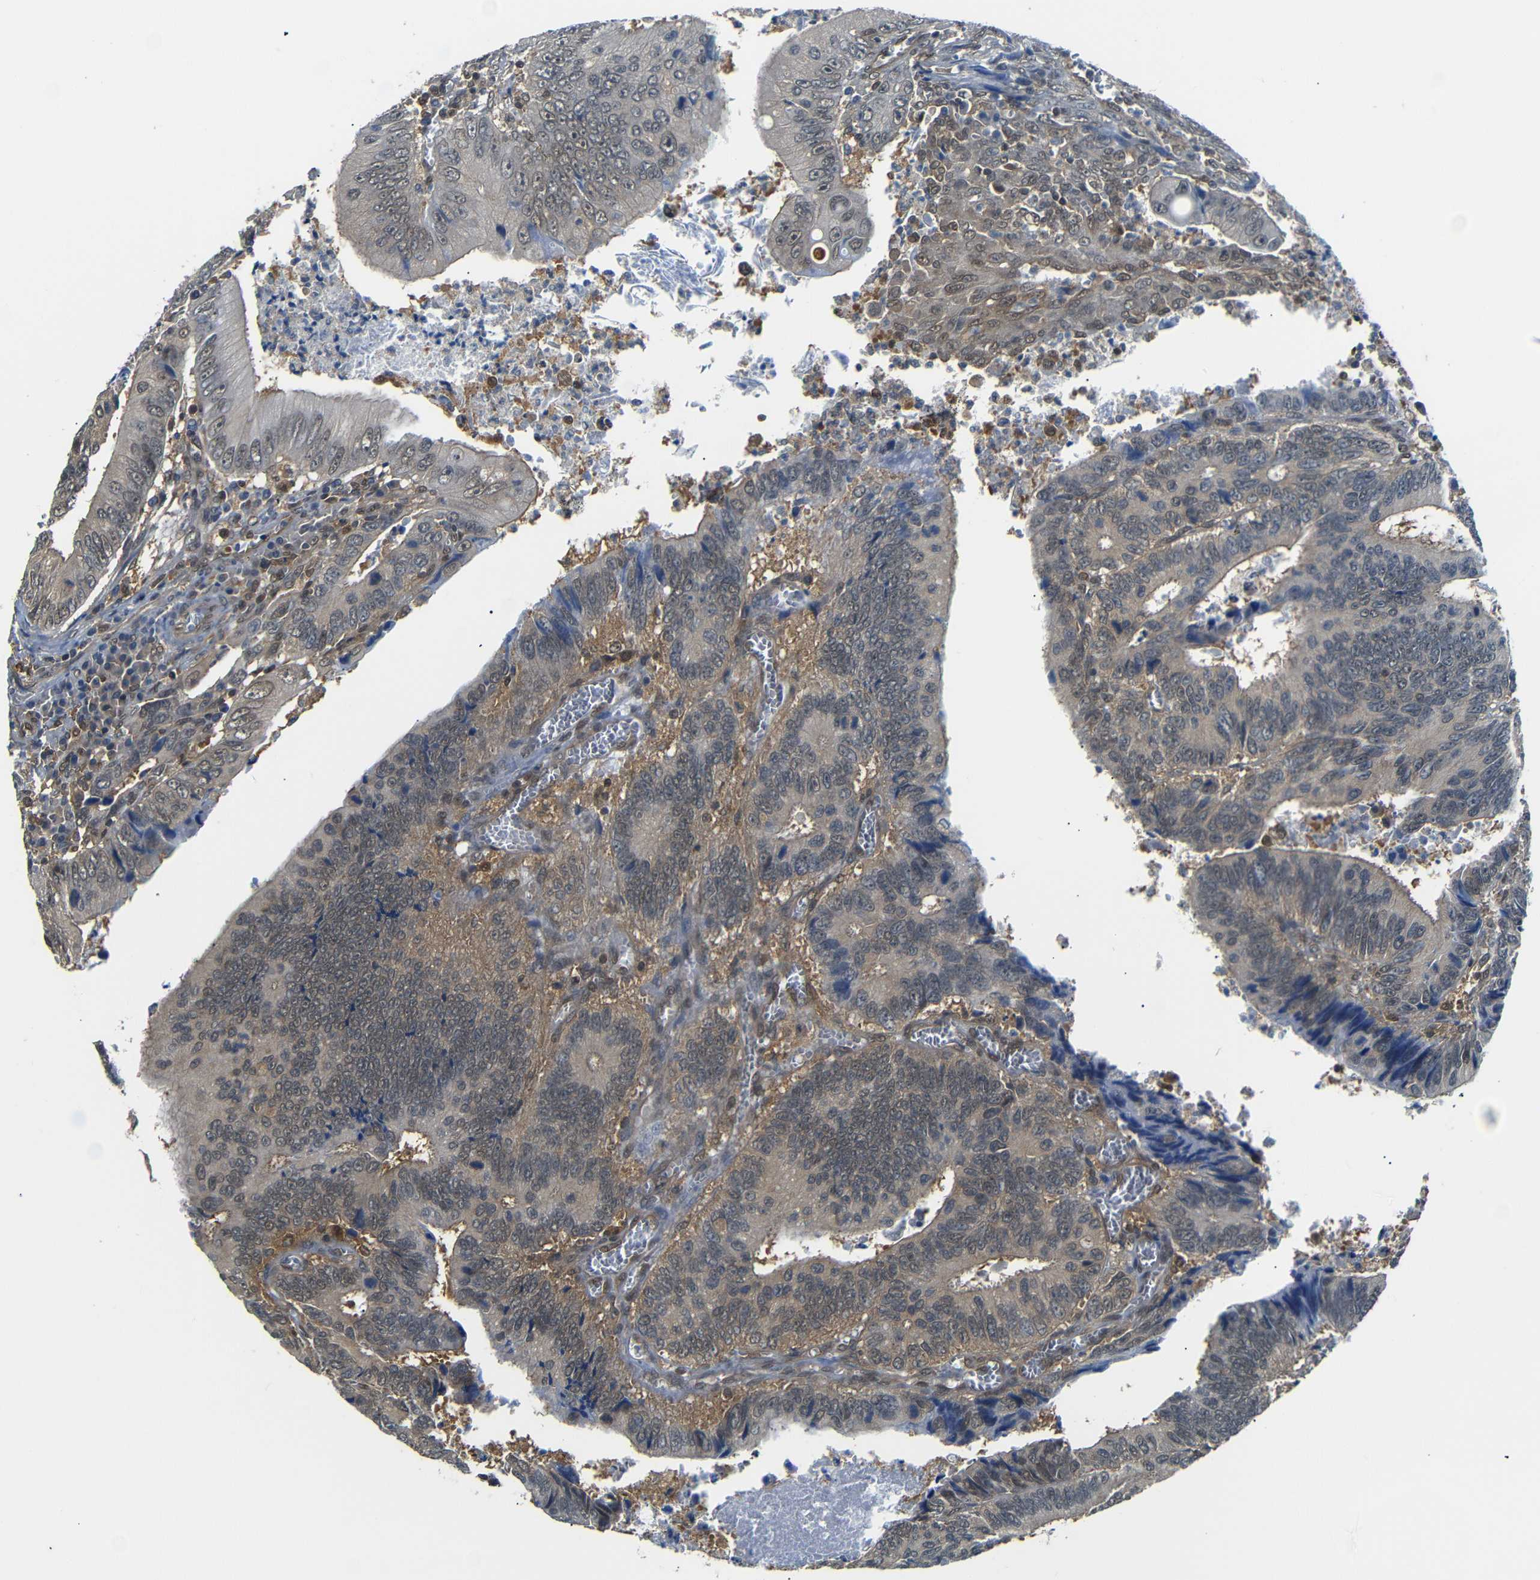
{"staining": {"intensity": "weak", "quantity": ">75%", "location": "cytoplasmic/membranous,nuclear"}, "tissue": "colorectal cancer", "cell_type": "Tumor cells", "image_type": "cancer", "snomed": [{"axis": "morphology", "description": "Inflammation, NOS"}, {"axis": "morphology", "description": "Adenocarcinoma, NOS"}, {"axis": "topography", "description": "Colon"}], "caption": "Weak cytoplasmic/membranous and nuclear staining is identified in approximately >75% of tumor cells in colorectal adenocarcinoma.", "gene": "UBXN1", "patient": {"sex": "male", "age": 72}}